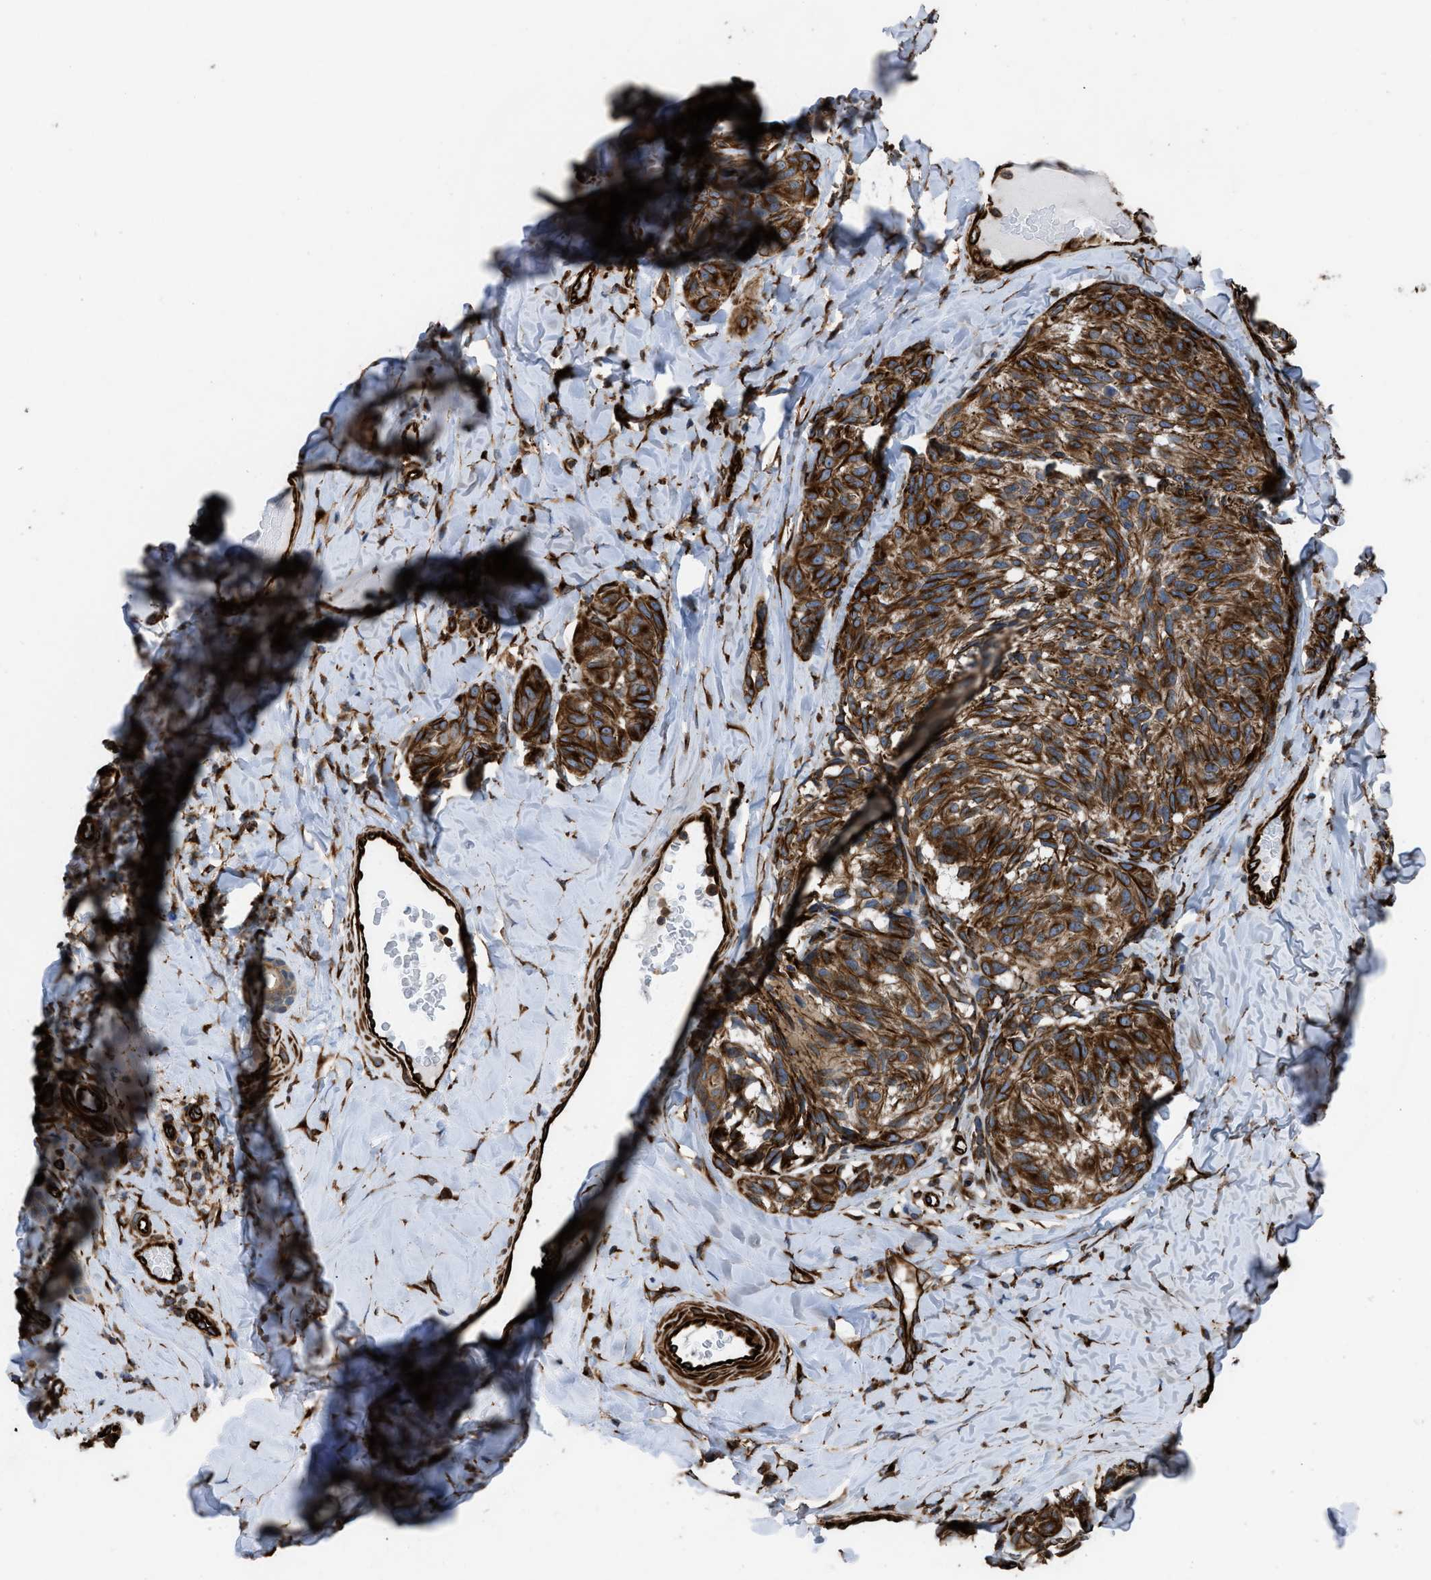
{"staining": {"intensity": "strong", "quantity": ">75%", "location": "cytoplasmic/membranous"}, "tissue": "melanoma", "cell_type": "Tumor cells", "image_type": "cancer", "snomed": [{"axis": "morphology", "description": "Malignant melanoma, NOS"}, {"axis": "topography", "description": "Skin"}], "caption": "Malignant melanoma tissue reveals strong cytoplasmic/membranous positivity in approximately >75% of tumor cells", "gene": "PTPRE", "patient": {"sex": "female", "age": 73}}